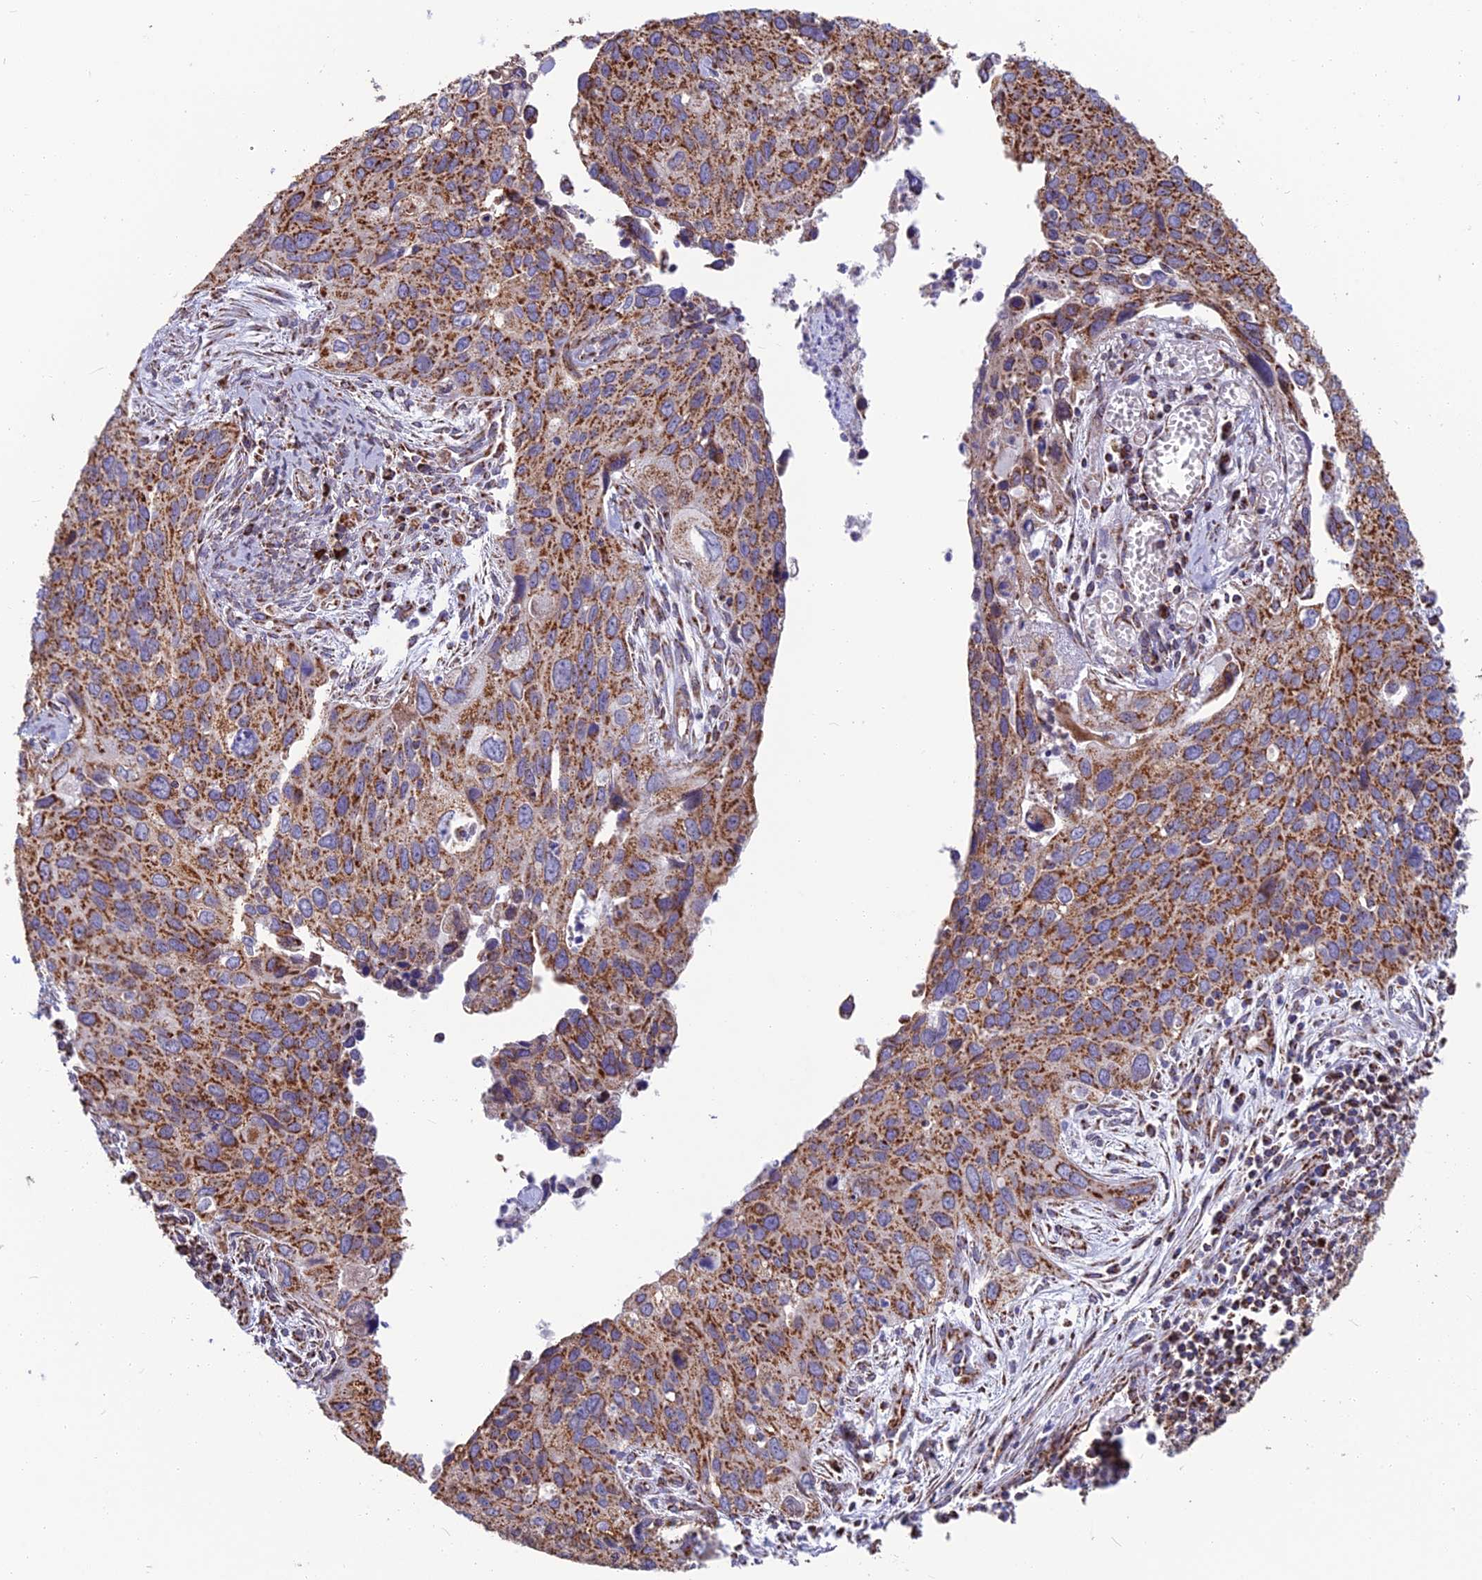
{"staining": {"intensity": "strong", "quantity": ">75%", "location": "cytoplasmic/membranous"}, "tissue": "cervical cancer", "cell_type": "Tumor cells", "image_type": "cancer", "snomed": [{"axis": "morphology", "description": "Squamous cell carcinoma, NOS"}, {"axis": "topography", "description": "Cervix"}], "caption": "This is a histology image of immunohistochemistry (IHC) staining of cervical cancer, which shows strong expression in the cytoplasmic/membranous of tumor cells.", "gene": "CS", "patient": {"sex": "female", "age": 55}}